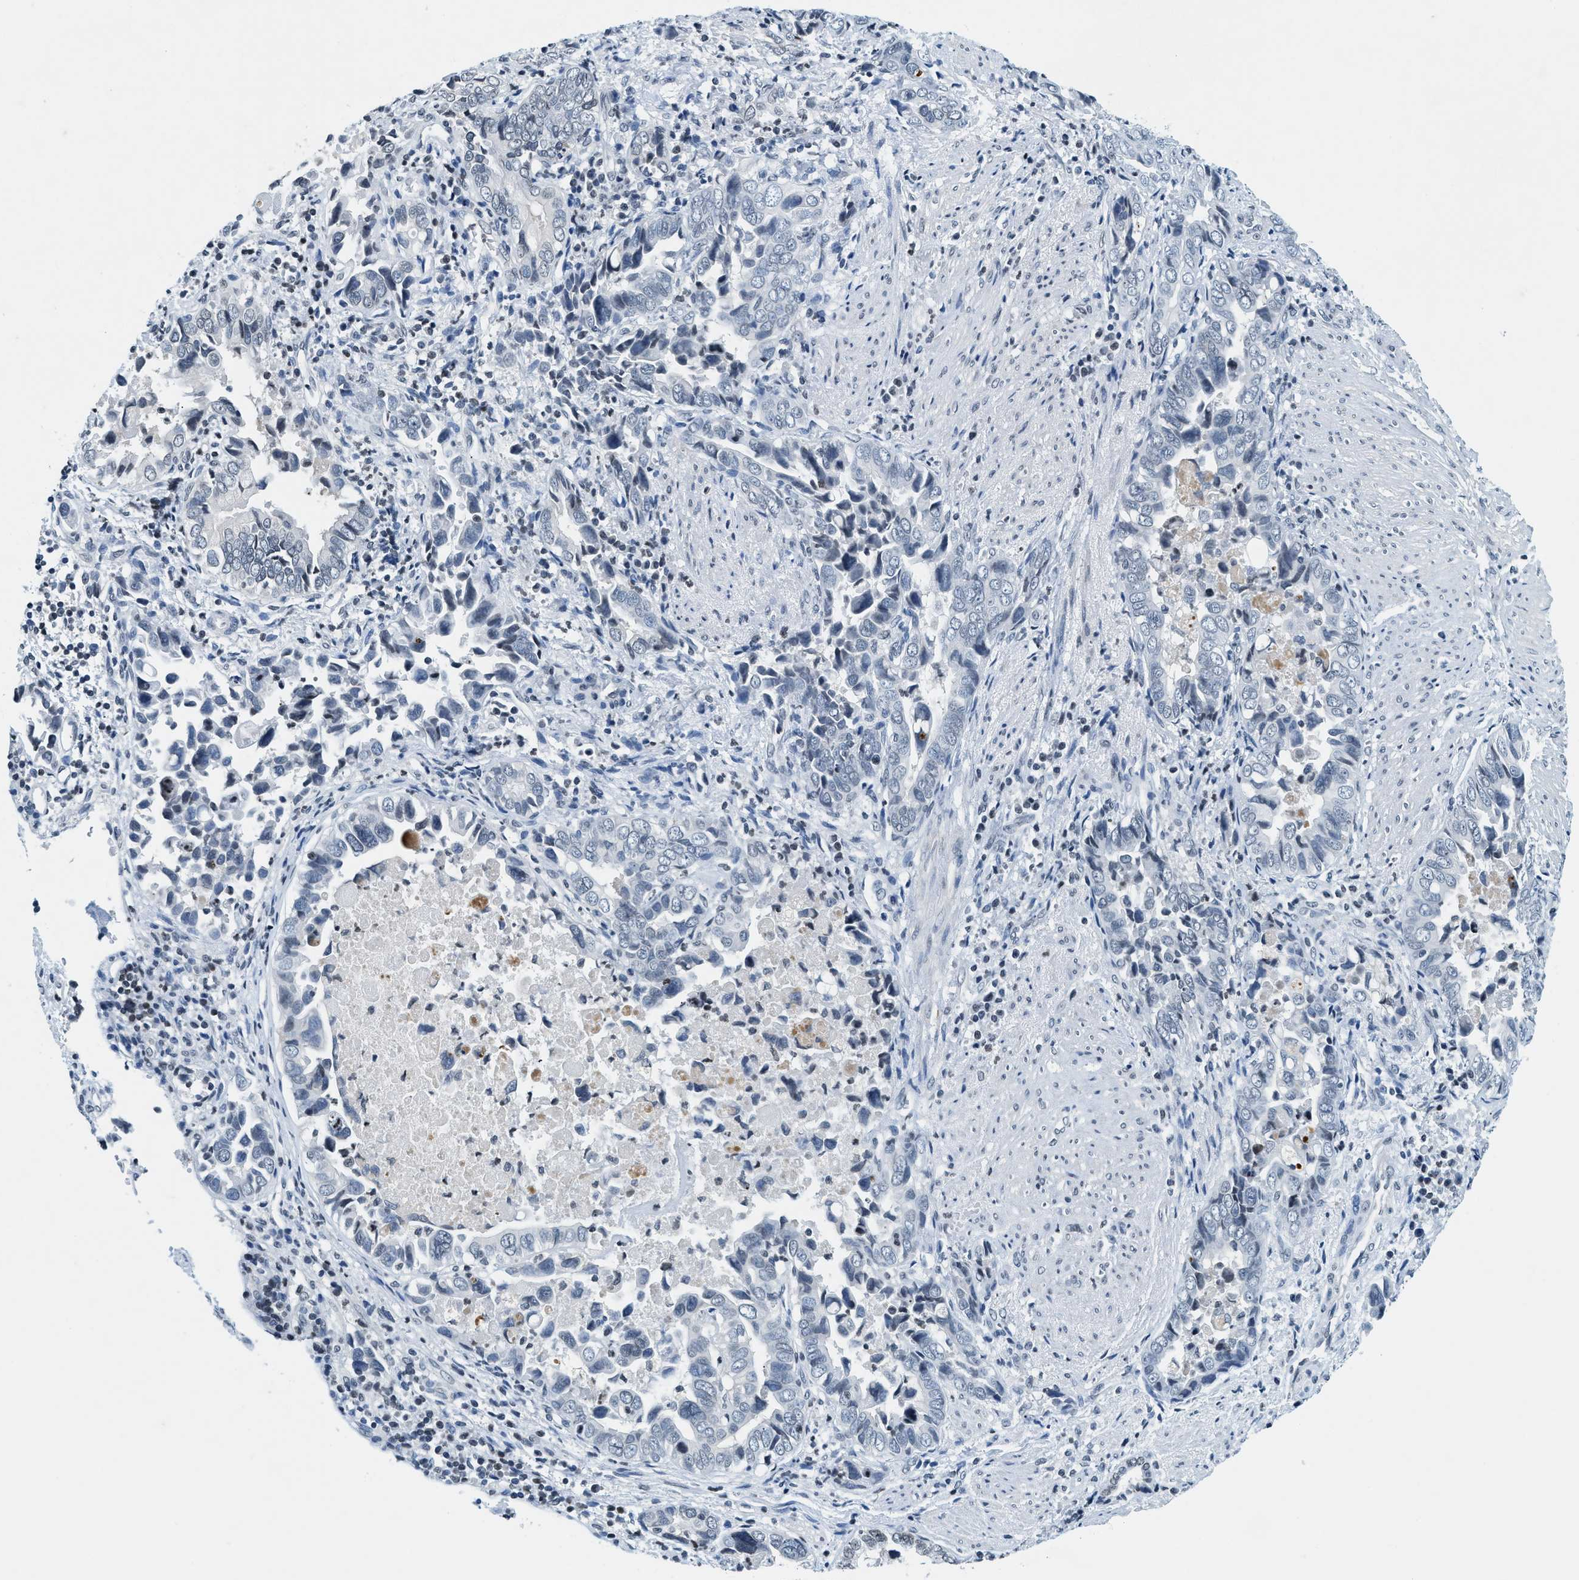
{"staining": {"intensity": "negative", "quantity": "none", "location": "none"}, "tissue": "liver cancer", "cell_type": "Tumor cells", "image_type": "cancer", "snomed": [{"axis": "morphology", "description": "Cholangiocarcinoma"}, {"axis": "topography", "description": "Liver"}], "caption": "Immunohistochemistry image of cholangiocarcinoma (liver) stained for a protein (brown), which demonstrates no staining in tumor cells. Nuclei are stained in blue.", "gene": "UVRAG", "patient": {"sex": "female", "age": 79}}